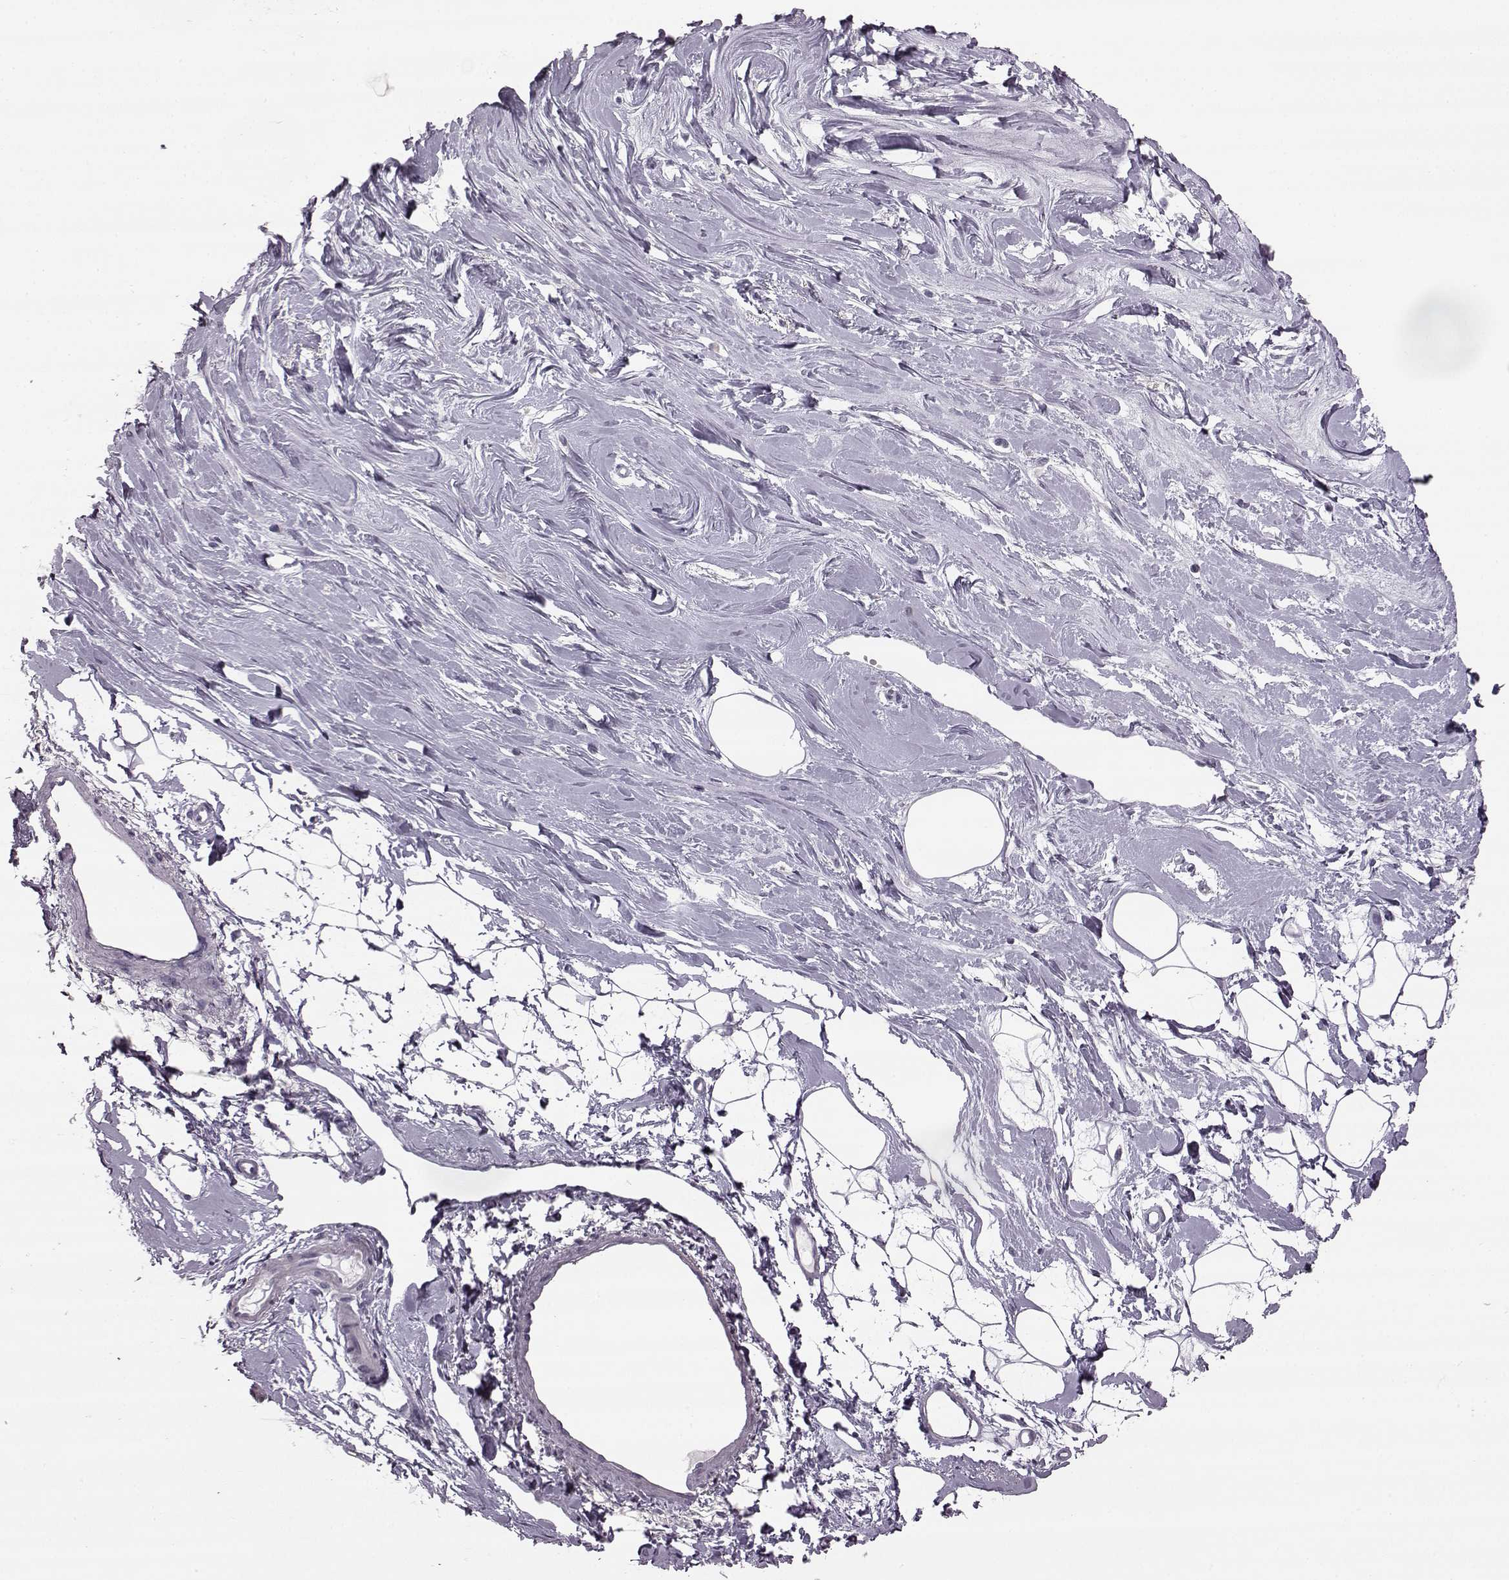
{"staining": {"intensity": "negative", "quantity": "none", "location": "none"}, "tissue": "breast", "cell_type": "Adipocytes", "image_type": "normal", "snomed": [{"axis": "morphology", "description": "Normal tissue, NOS"}, {"axis": "topography", "description": "Breast"}], "caption": "IHC photomicrograph of unremarkable breast stained for a protein (brown), which demonstrates no expression in adipocytes. (DAB IHC, high magnification).", "gene": "ODAD4", "patient": {"sex": "female", "age": 49}}